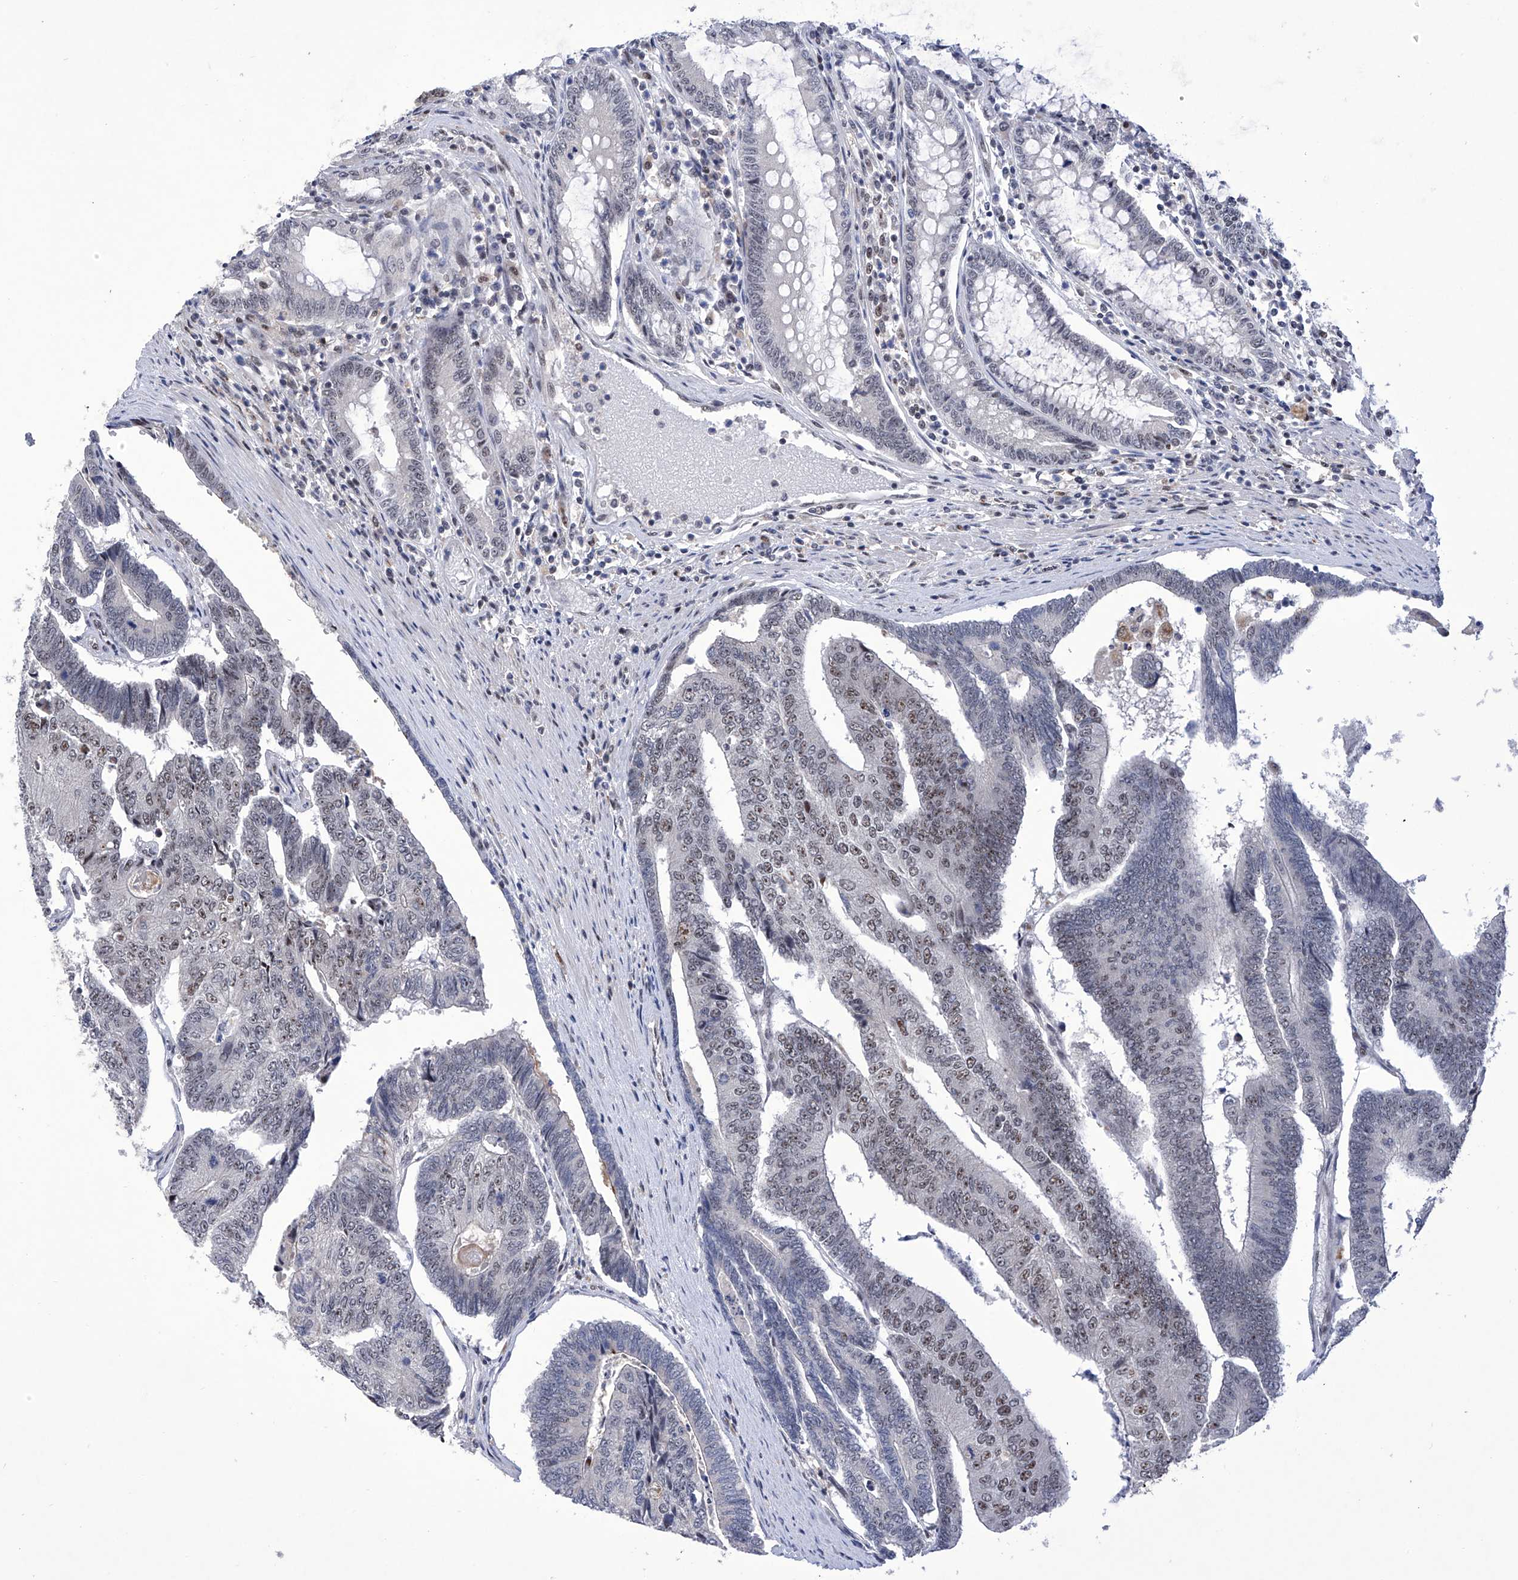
{"staining": {"intensity": "moderate", "quantity": "25%-75%", "location": "nuclear"}, "tissue": "colorectal cancer", "cell_type": "Tumor cells", "image_type": "cancer", "snomed": [{"axis": "morphology", "description": "Adenocarcinoma, NOS"}, {"axis": "topography", "description": "Colon"}], "caption": "Immunohistochemical staining of colorectal adenocarcinoma exhibits moderate nuclear protein staining in approximately 25%-75% of tumor cells.", "gene": "RAD54L", "patient": {"sex": "female", "age": 67}}